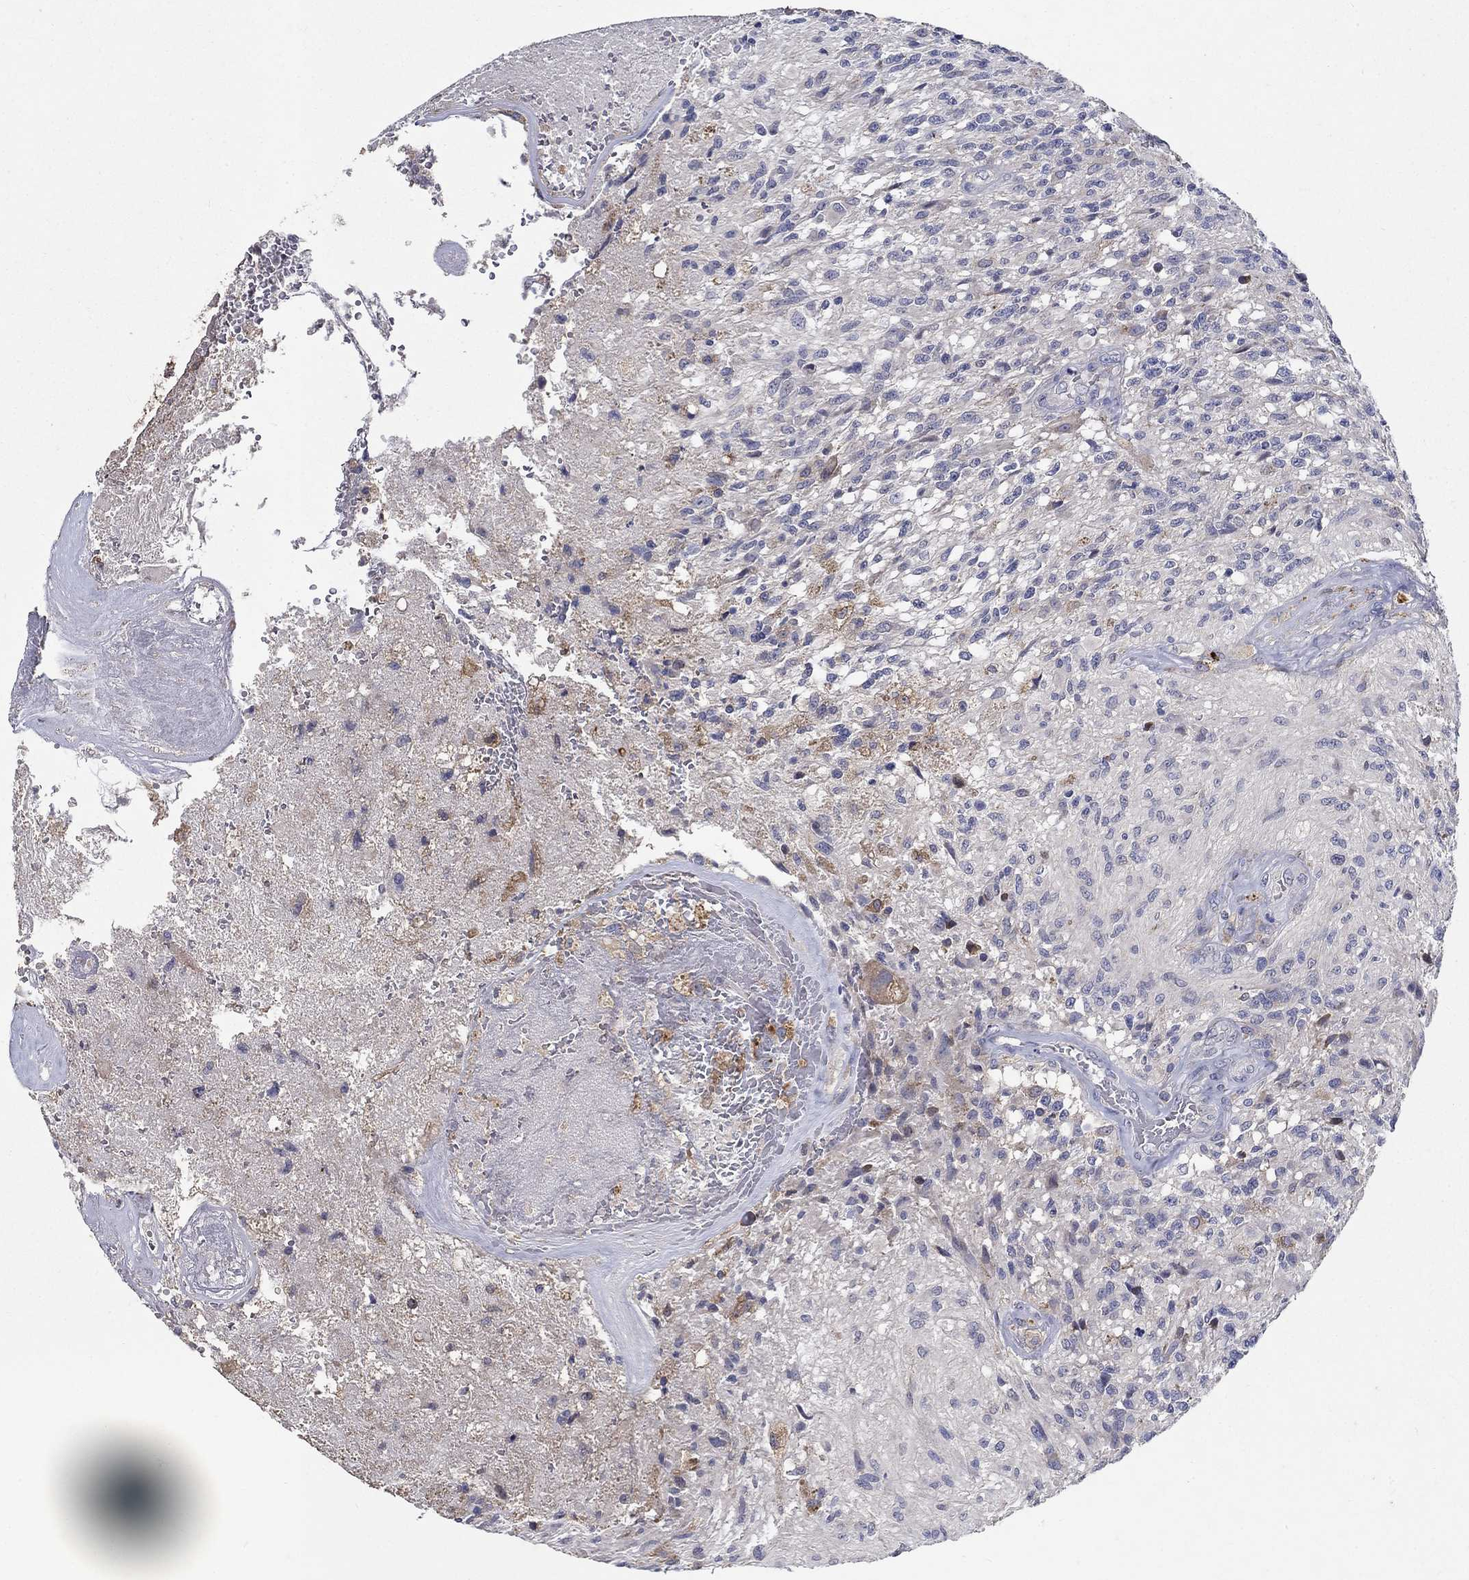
{"staining": {"intensity": "negative", "quantity": "none", "location": "none"}, "tissue": "glioma", "cell_type": "Tumor cells", "image_type": "cancer", "snomed": [{"axis": "morphology", "description": "Glioma, malignant, High grade"}, {"axis": "topography", "description": "Brain"}], "caption": "This is an immunohistochemistry (IHC) histopathology image of high-grade glioma (malignant). There is no positivity in tumor cells.", "gene": "PROZ", "patient": {"sex": "male", "age": 56}}